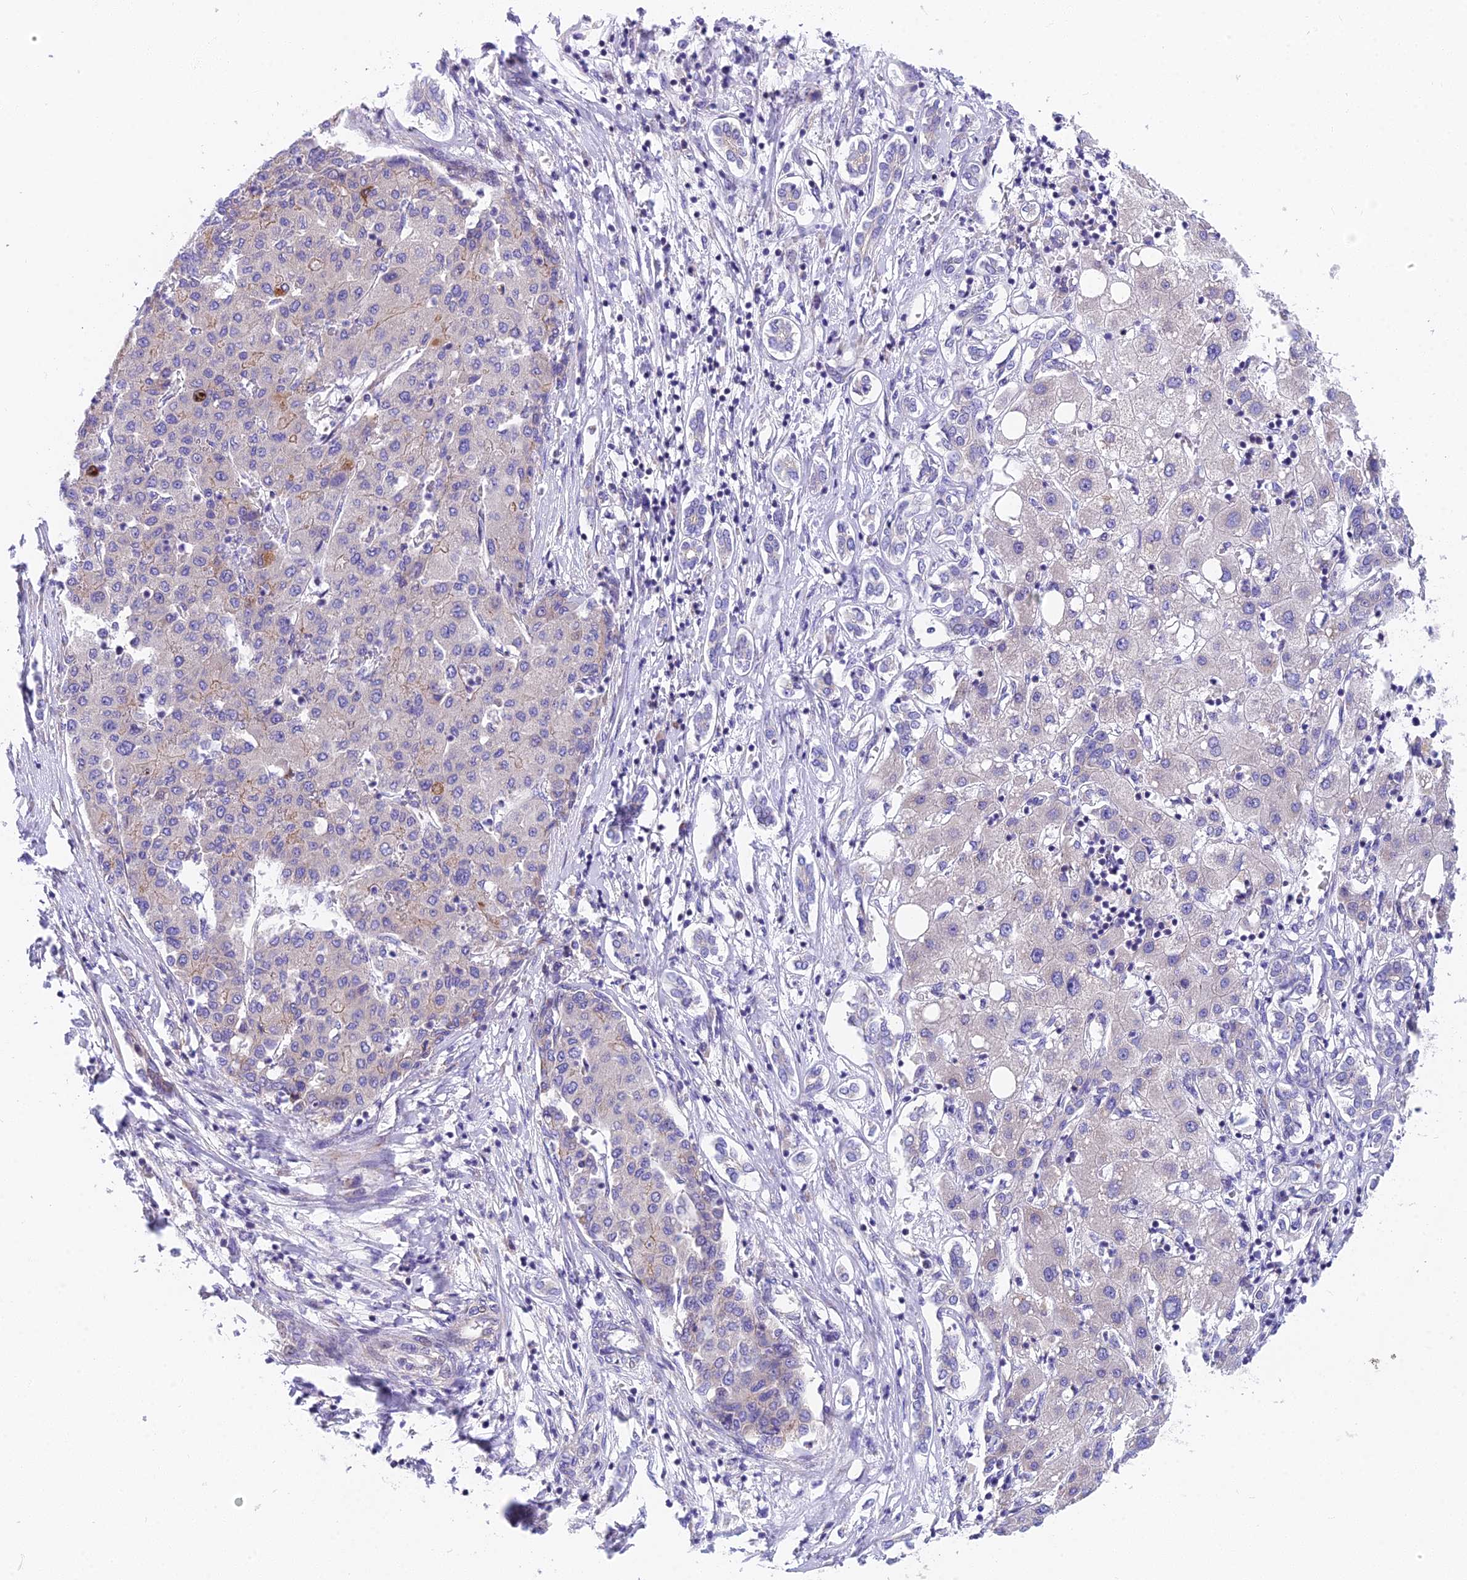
{"staining": {"intensity": "weak", "quantity": "<25%", "location": "cytoplasmic/membranous"}, "tissue": "liver cancer", "cell_type": "Tumor cells", "image_type": "cancer", "snomed": [{"axis": "morphology", "description": "Carcinoma, Hepatocellular, NOS"}, {"axis": "topography", "description": "Liver"}], "caption": "Micrograph shows no protein positivity in tumor cells of liver hepatocellular carcinoma tissue.", "gene": "MVB12A", "patient": {"sex": "male", "age": 65}}